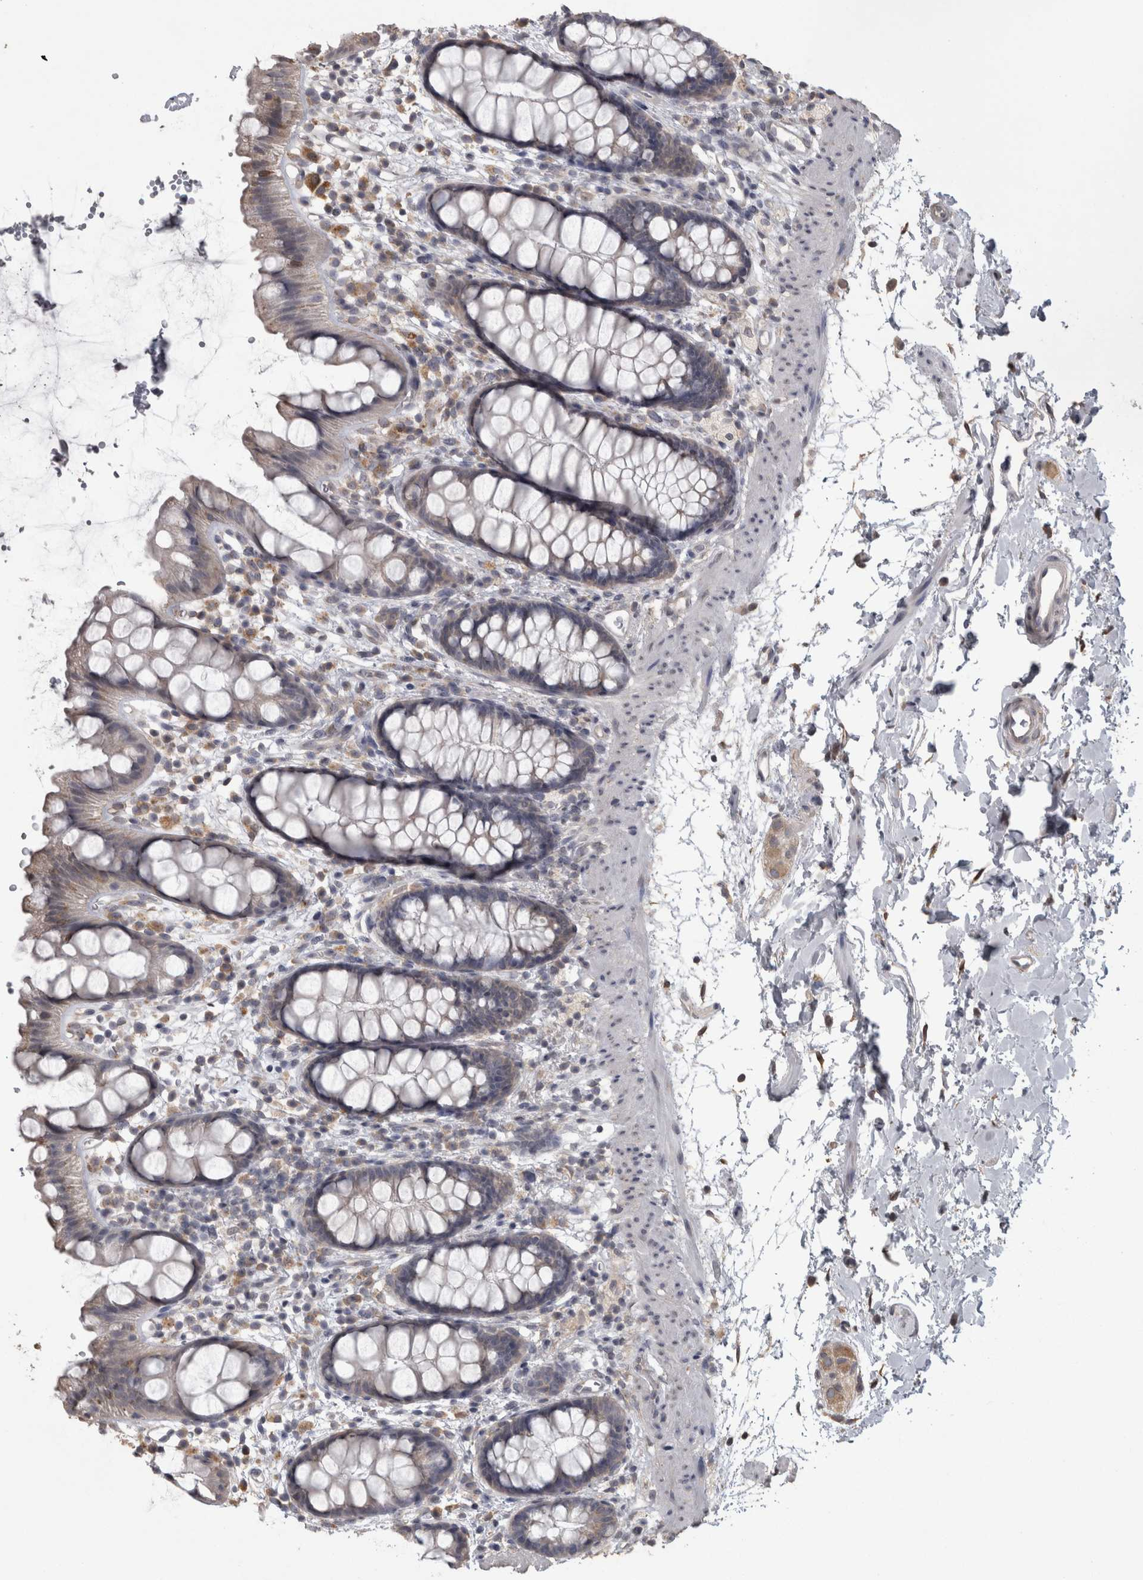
{"staining": {"intensity": "weak", "quantity": "<25%", "location": "cytoplasmic/membranous"}, "tissue": "rectum", "cell_type": "Glandular cells", "image_type": "normal", "snomed": [{"axis": "morphology", "description": "Normal tissue, NOS"}, {"axis": "topography", "description": "Rectum"}], "caption": "Histopathology image shows no significant protein expression in glandular cells of normal rectum. Brightfield microscopy of immunohistochemistry stained with DAB (brown) and hematoxylin (blue), captured at high magnification.", "gene": "RAB29", "patient": {"sex": "female", "age": 65}}